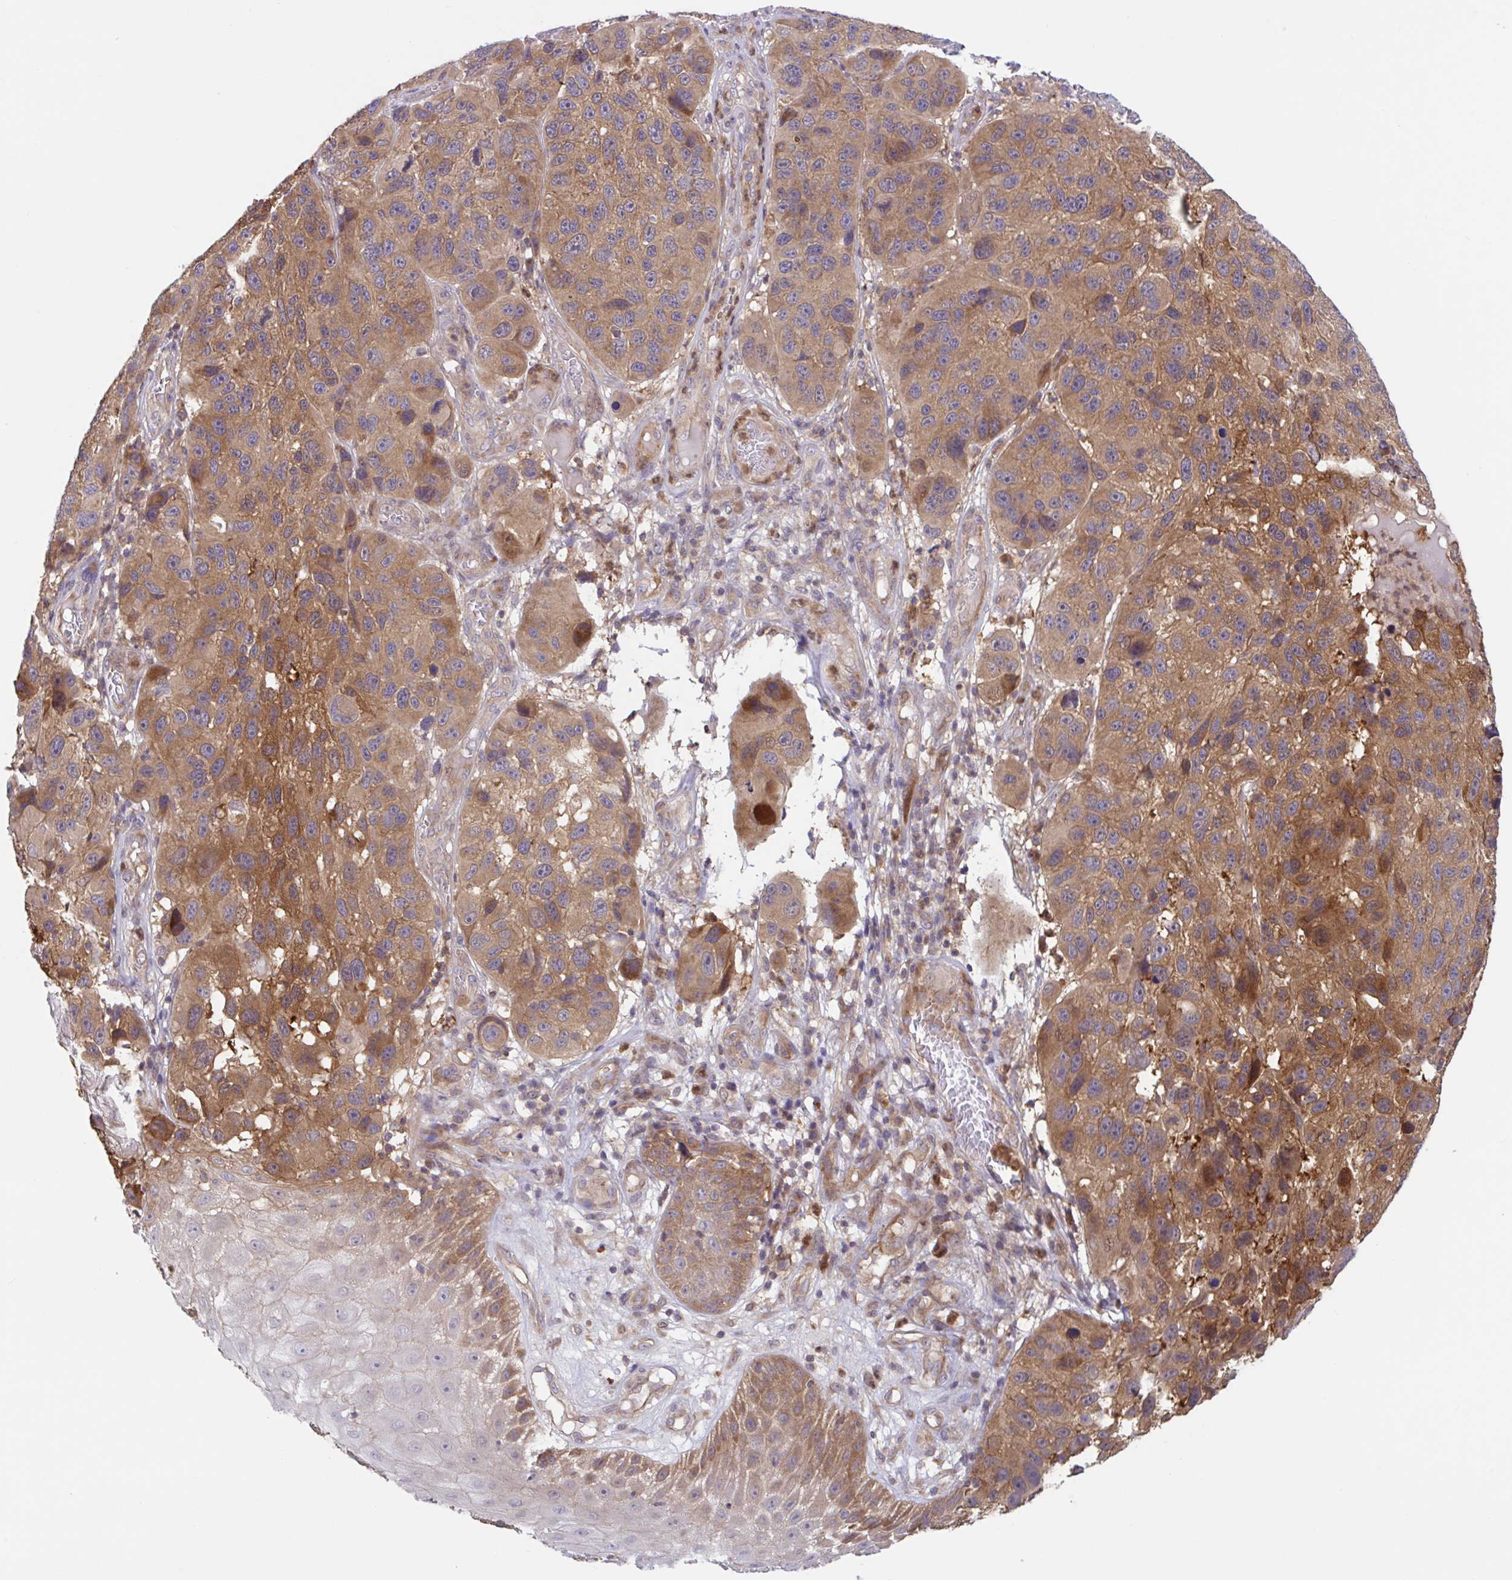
{"staining": {"intensity": "moderate", "quantity": ">75%", "location": "cytoplasmic/membranous"}, "tissue": "melanoma", "cell_type": "Tumor cells", "image_type": "cancer", "snomed": [{"axis": "morphology", "description": "Malignant melanoma, NOS"}, {"axis": "topography", "description": "Skin"}], "caption": "Moderate cytoplasmic/membranous expression for a protein is seen in about >75% of tumor cells of melanoma using immunohistochemistry.", "gene": "LMNTD2", "patient": {"sex": "male", "age": 53}}